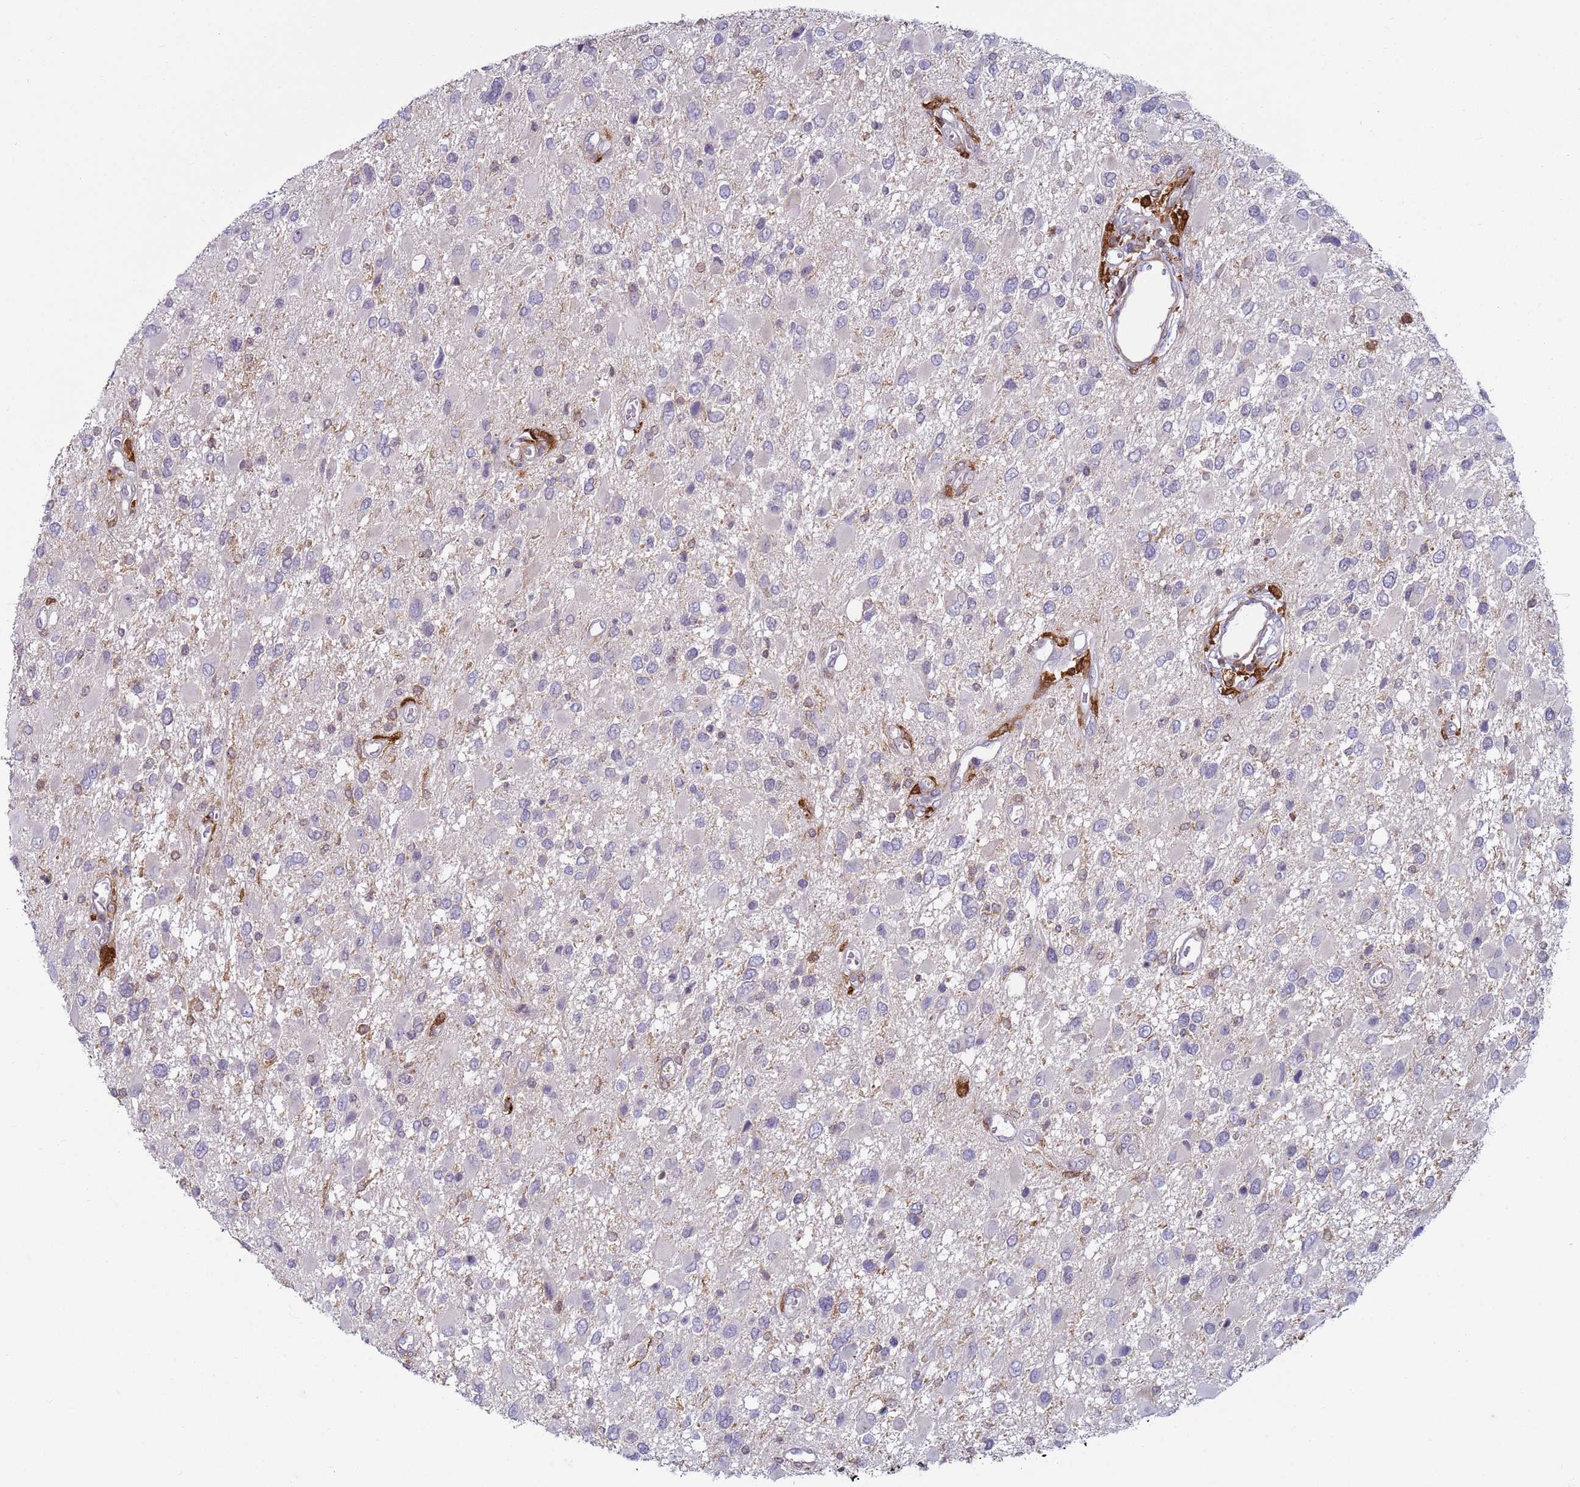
{"staining": {"intensity": "negative", "quantity": "none", "location": "none"}, "tissue": "glioma", "cell_type": "Tumor cells", "image_type": "cancer", "snomed": [{"axis": "morphology", "description": "Glioma, malignant, High grade"}, {"axis": "topography", "description": "Brain"}], "caption": "The image demonstrates no significant positivity in tumor cells of glioma. (Immunohistochemistry, brightfield microscopy, high magnification).", "gene": "SNAPC4", "patient": {"sex": "male", "age": 53}}